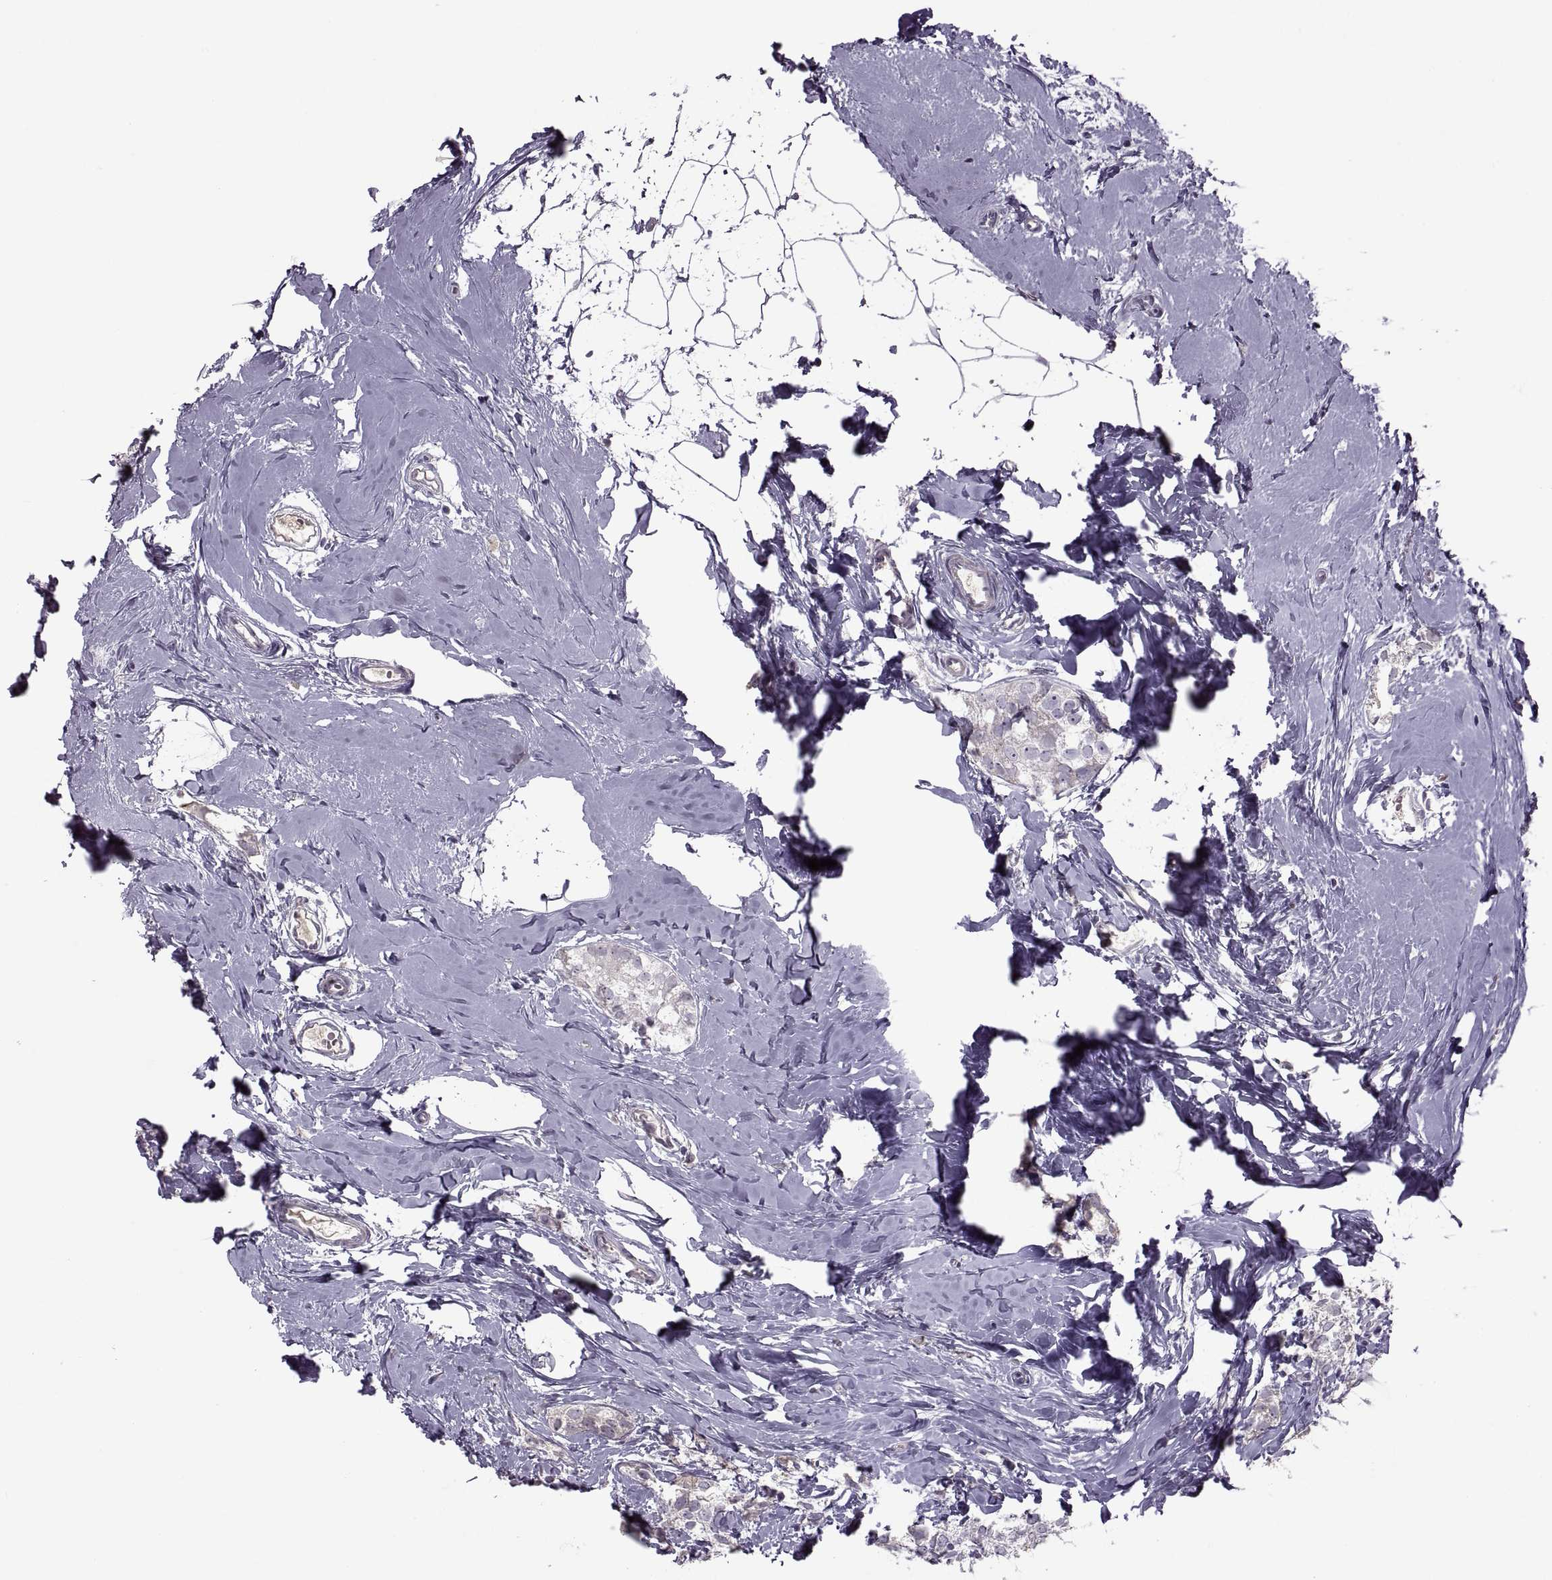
{"staining": {"intensity": "negative", "quantity": "none", "location": "none"}, "tissue": "breast cancer", "cell_type": "Tumor cells", "image_type": "cancer", "snomed": [{"axis": "morphology", "description": "Duct carcinoma"}, {"axis": "topography", "description": "Breast"}], "caption": "Immunohistochemical staining of human breast cancer (infiltrating ductal carcinoma) exhibits no significant expression in tumor cells.", "gene": "RSPH6A", "patient": {"sex": "female", "age": 40}}